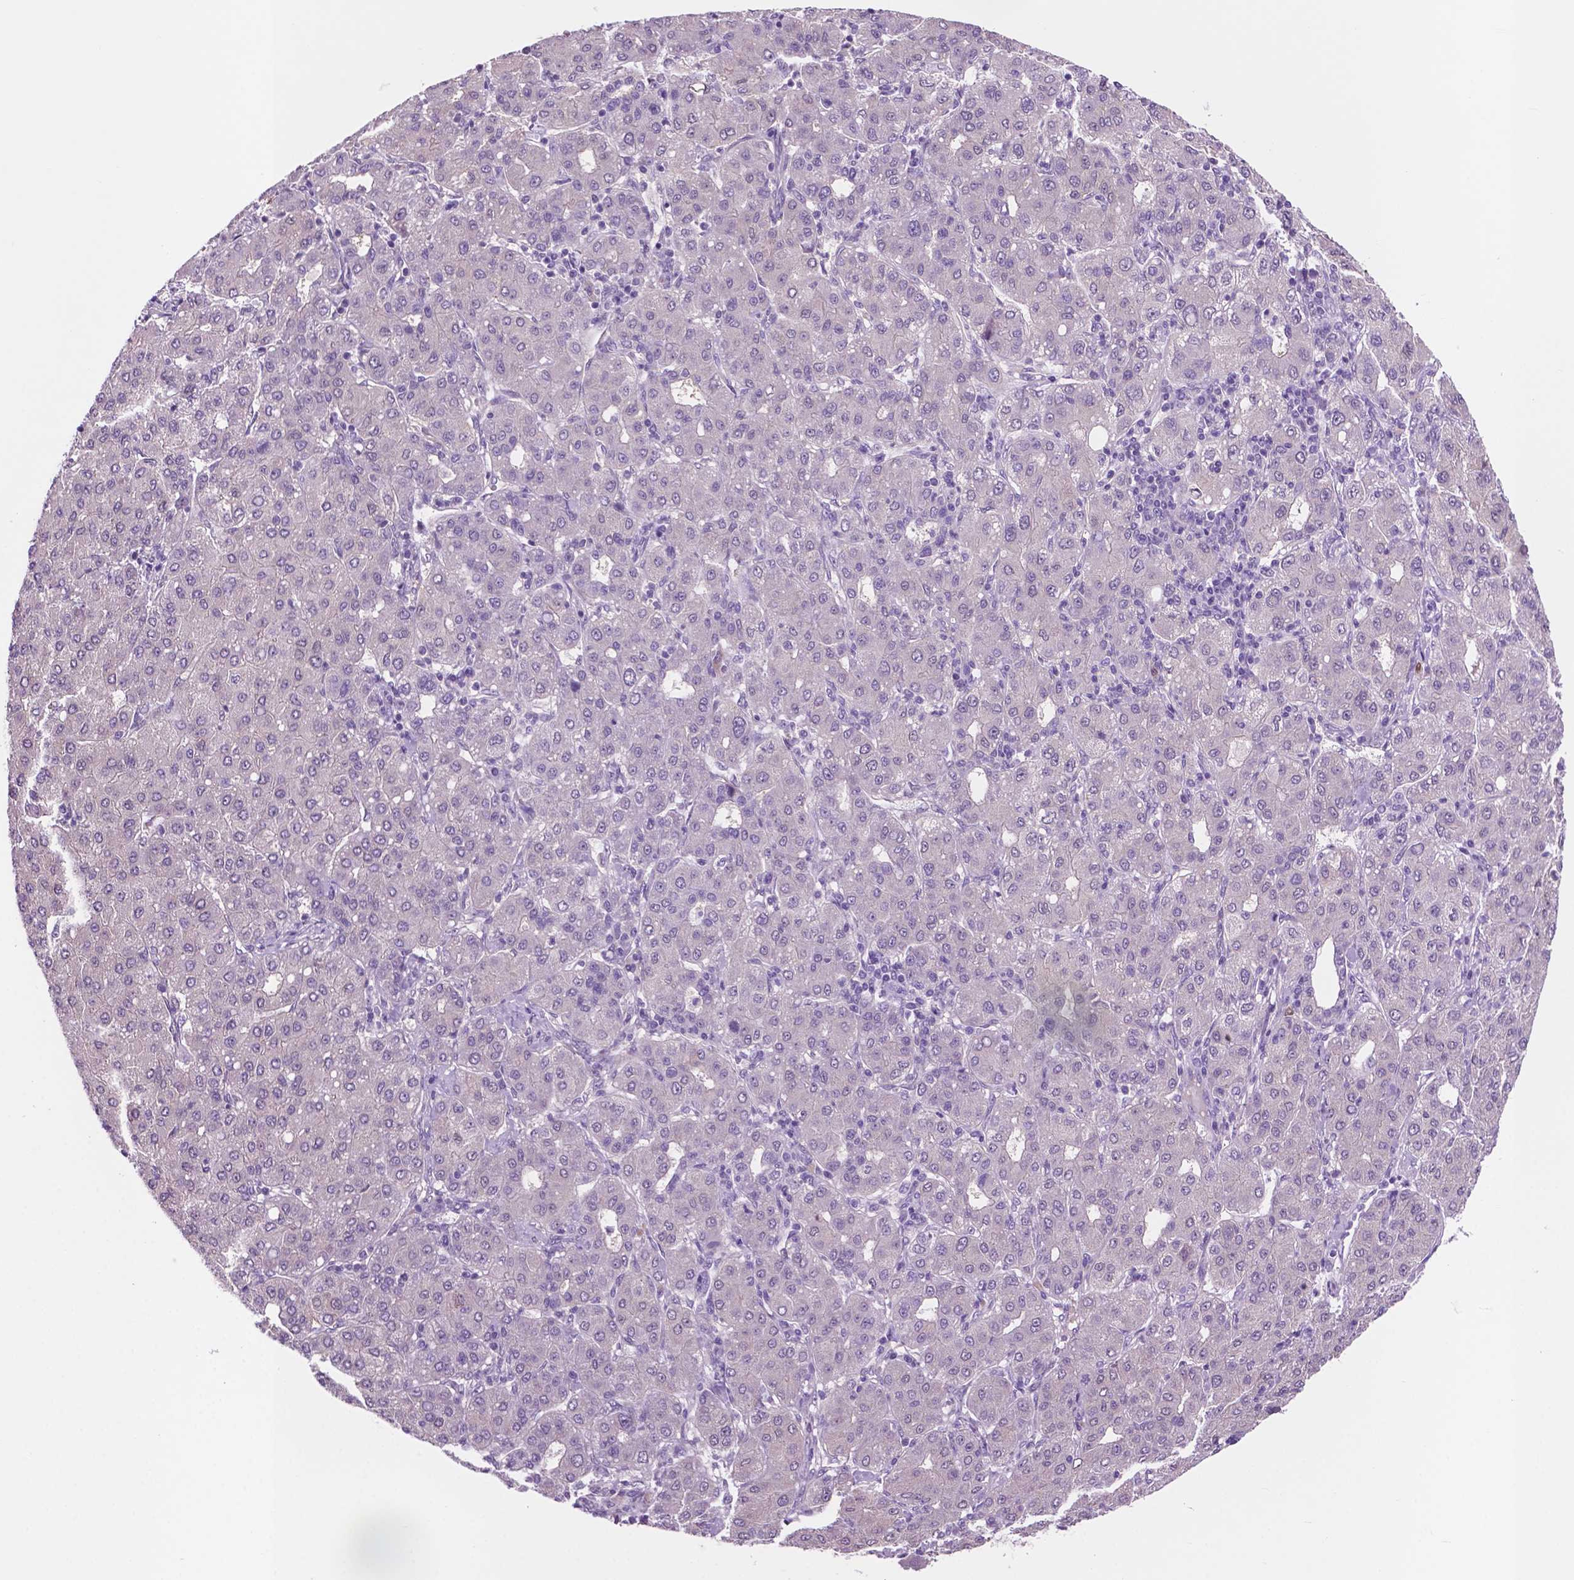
{"staining": {"intensity": "negative", "quantity": "none", "location": "none"}, "tissue": "liver cancer", "cell_type": "Tumor cells", "image_type": "cancer", "snomed": [{"axis": "morphology", "description": "Carcinoma, Hepatocellular, NOS"}, {"axis": "topography", "description": "Liver"}], "caption": "Tumor cells are negative for brown protein staining in liver cancer.", "gene": "ACY3", "patient": {"sex": "male", "age": 65}}